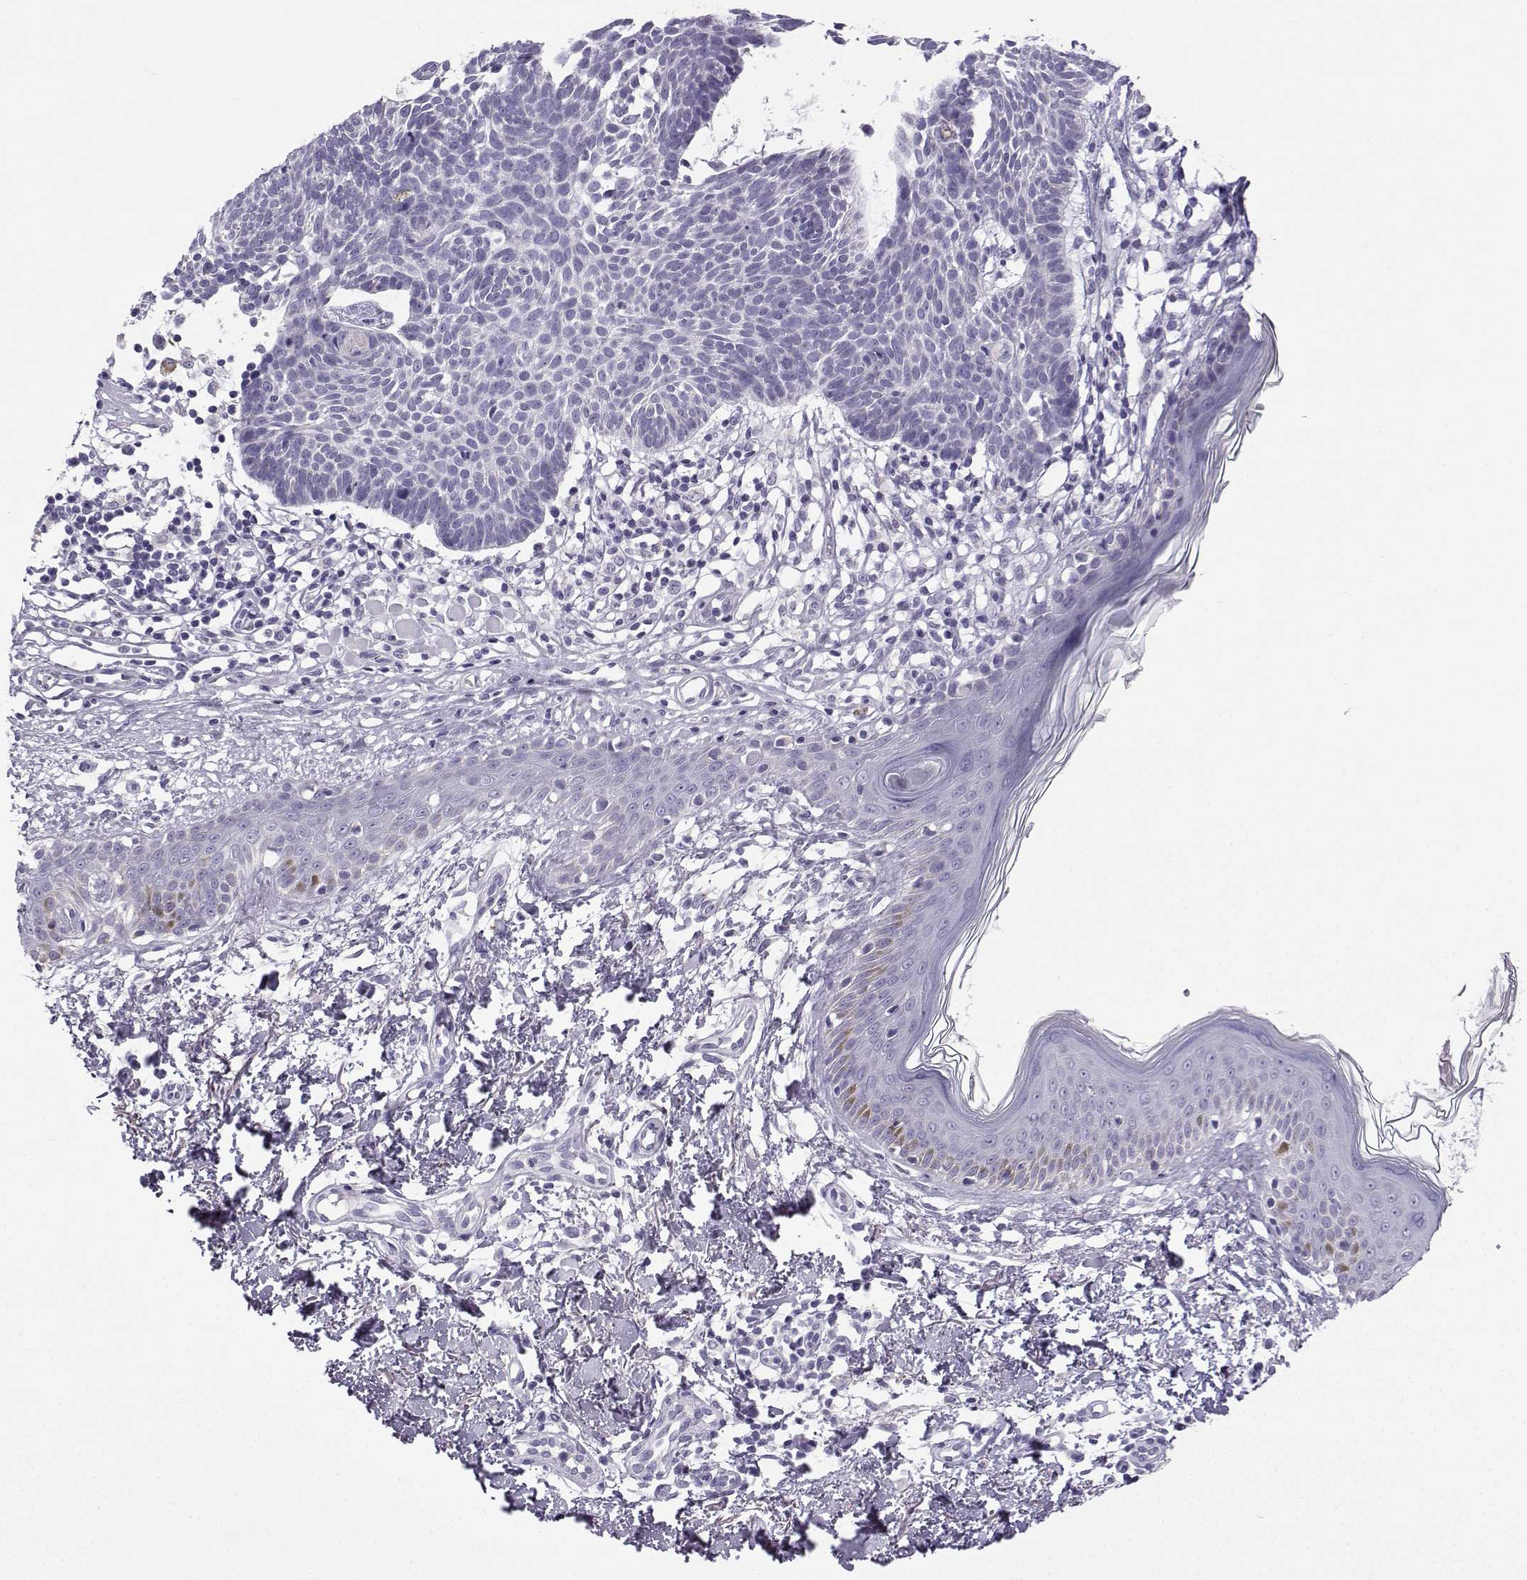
{"staining": {"intensity": "negative", "quantity": "none", "location": "none"}, "tissue": "skin cancer", "cell_type": "Tumor cells", "image_type": "cancer", "snomed": [{"axis": "morphology", "description": "Basal cell carcinoma"}, {"axis": "topography", "description": "Skin"}], "caption": "Tumor cells are negative for brown protein staining in basal cell carcinoma (skin). (DAB (3,3'-diaminobenzidine) IHC with hematoxylin counter stain).", "gene": "ZBTB8B", "patient": {"sex": "male", "age": 85}}